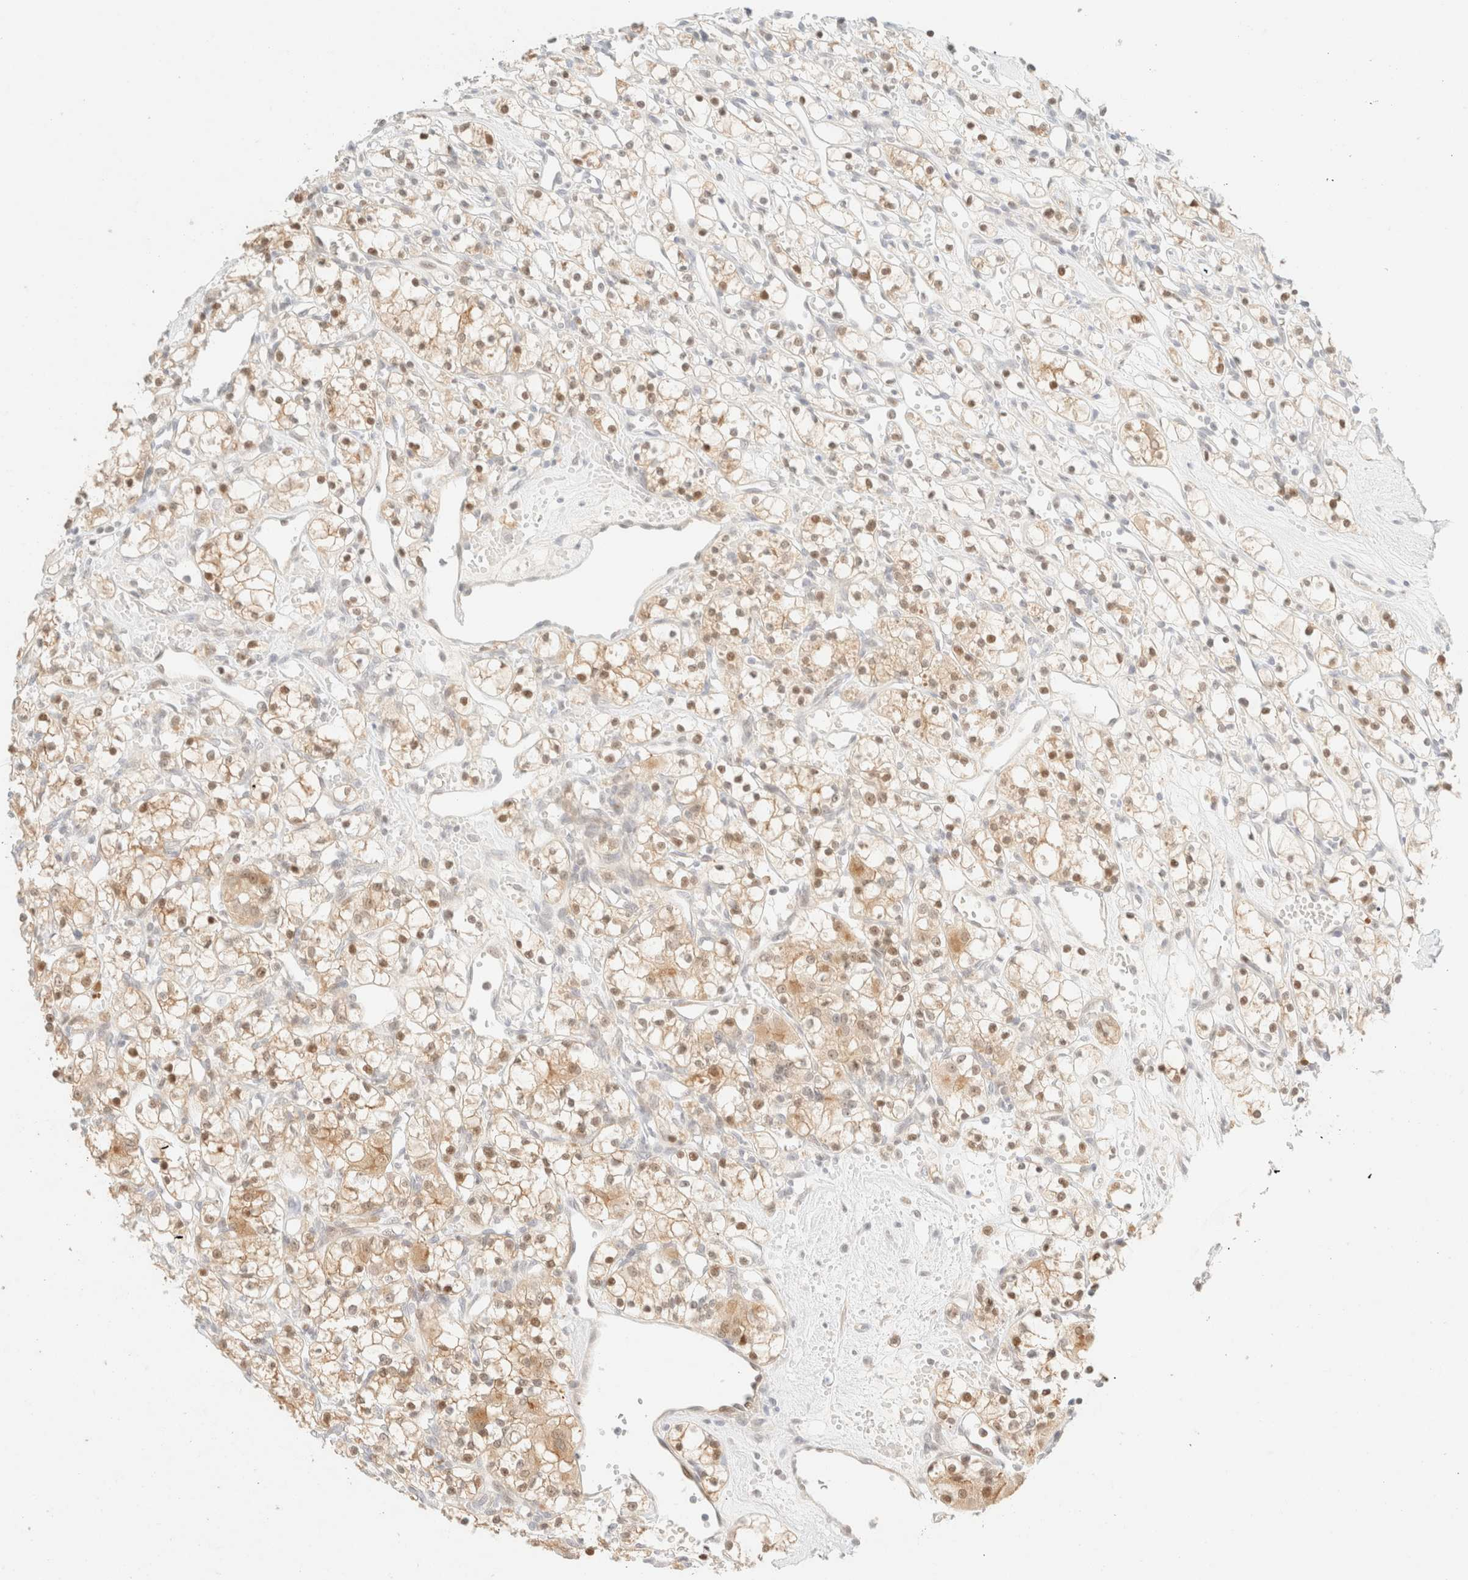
{"staining": {"intensity": "weak", "quantity": ">75%", "location": "cytoplasmic/membranous,nuclear"}, "tissue": "renal cancer", "cell_type": "Tumor cells", "image_type": "cancer", "snomed": [{"axis": "morphology", "description": "Adenocarcinoma, NOS"}, {"axis": "topography", "description": "Kidney"}], "caption": "This is a micrograph of immunohistochemistry (IHC) staining of renal adenocarcinoma, which shows weak staining in the cytoplasmic/membranous and nuclear of tumor cells.", "gene": "TSR1", "patient": {"sex": "female", "age": 59}}